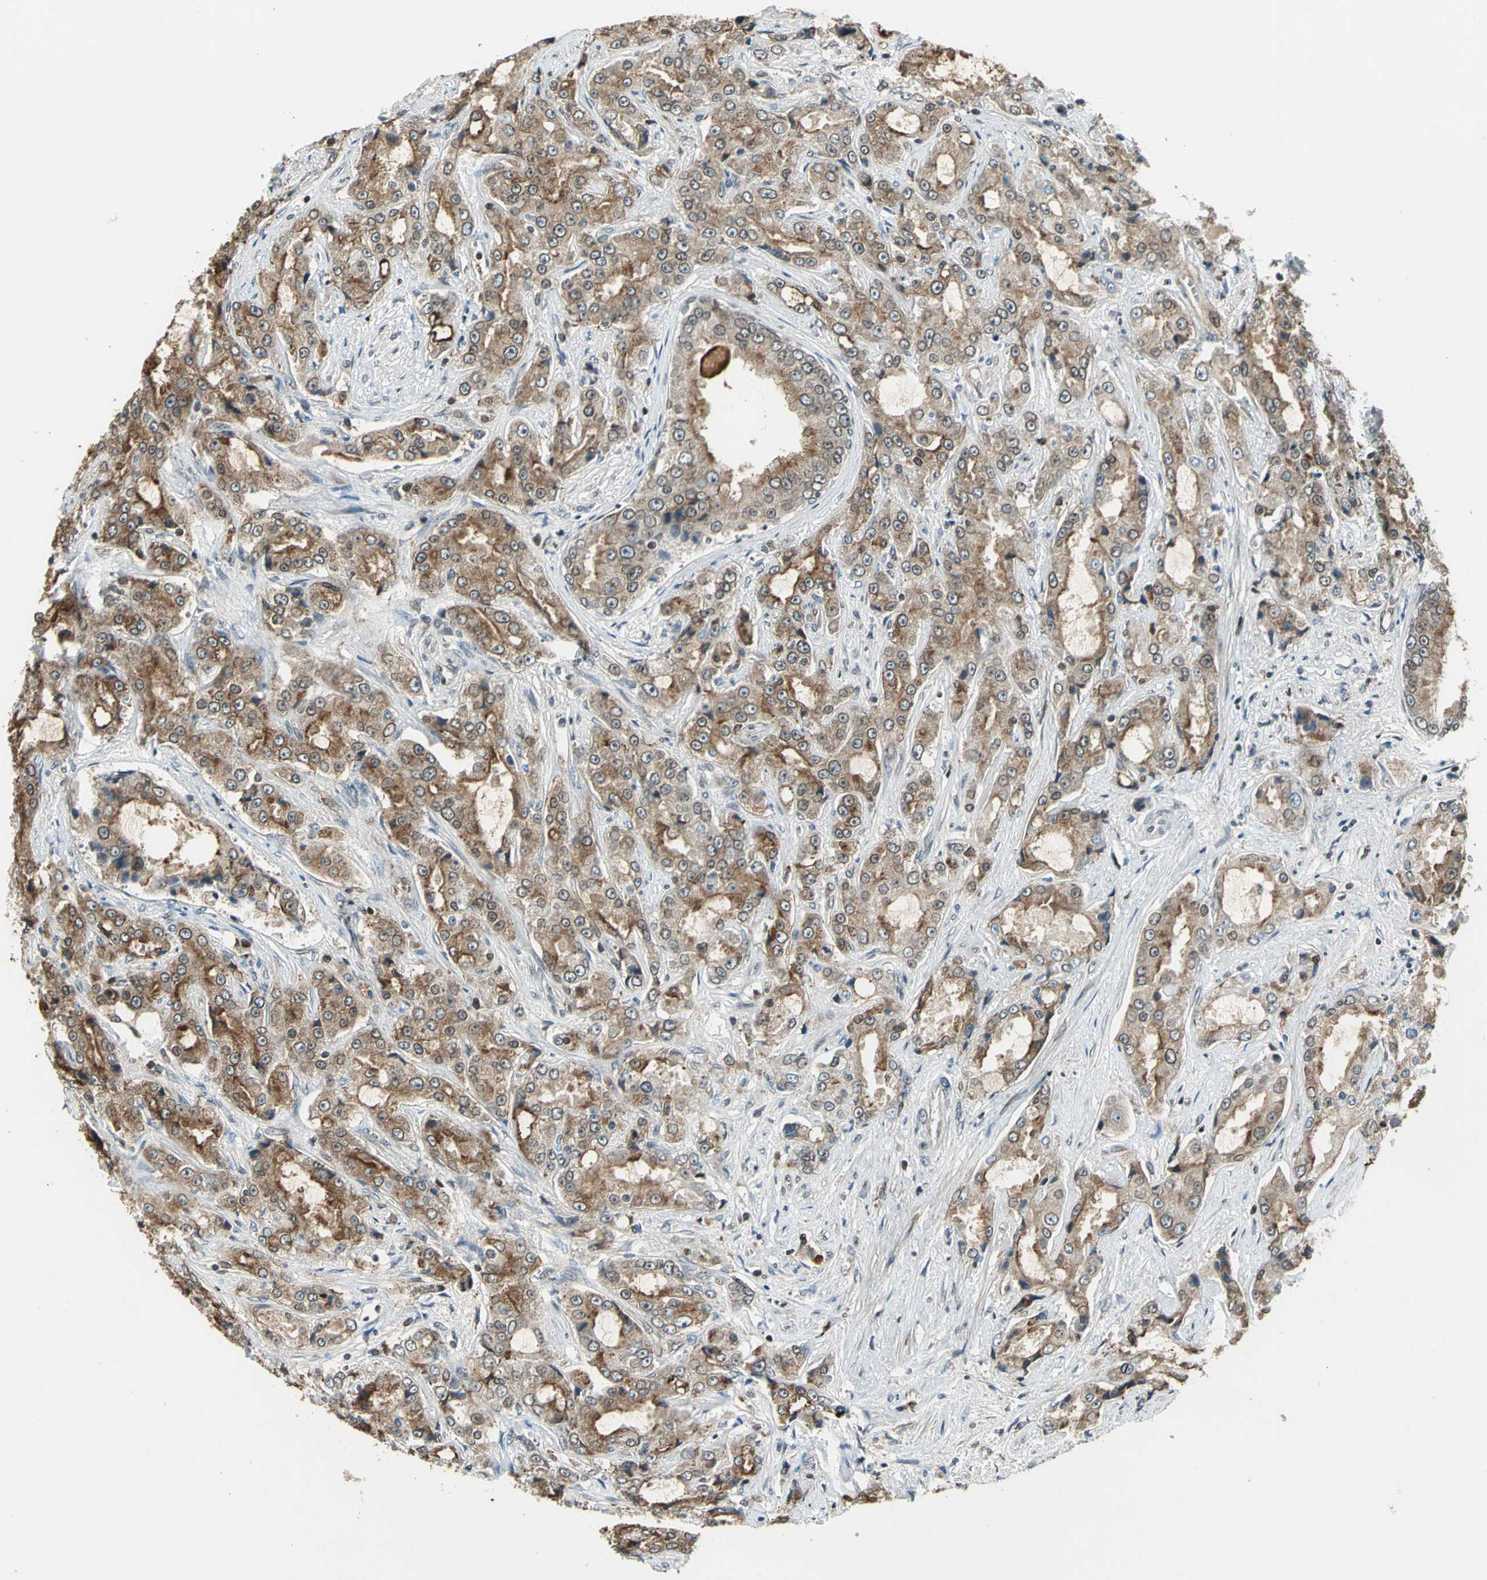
{"staining": {"intensity": "moderate", "quantity": "25%-75%", "location": "cytoplasmic/membranous"}, "tissue": "prostate cancer", "cell_type": "Tumor cells", "image_type": "cancer", "snomed": [{"axis": "morphology", "description": "Adenocarcinoma, High grade"}, {"axis": "topography", "description": "Prostate"}], "caption": "This histopathology image displays IHC staining of prostate cancer (high-grade adenocarcinoma), with medium moderate cytoplasmic/membranous expression in approximately 25%-75% of tumor cells.", "gene": "BRIP1", "patient": {"sex": "male", "age": 73}}